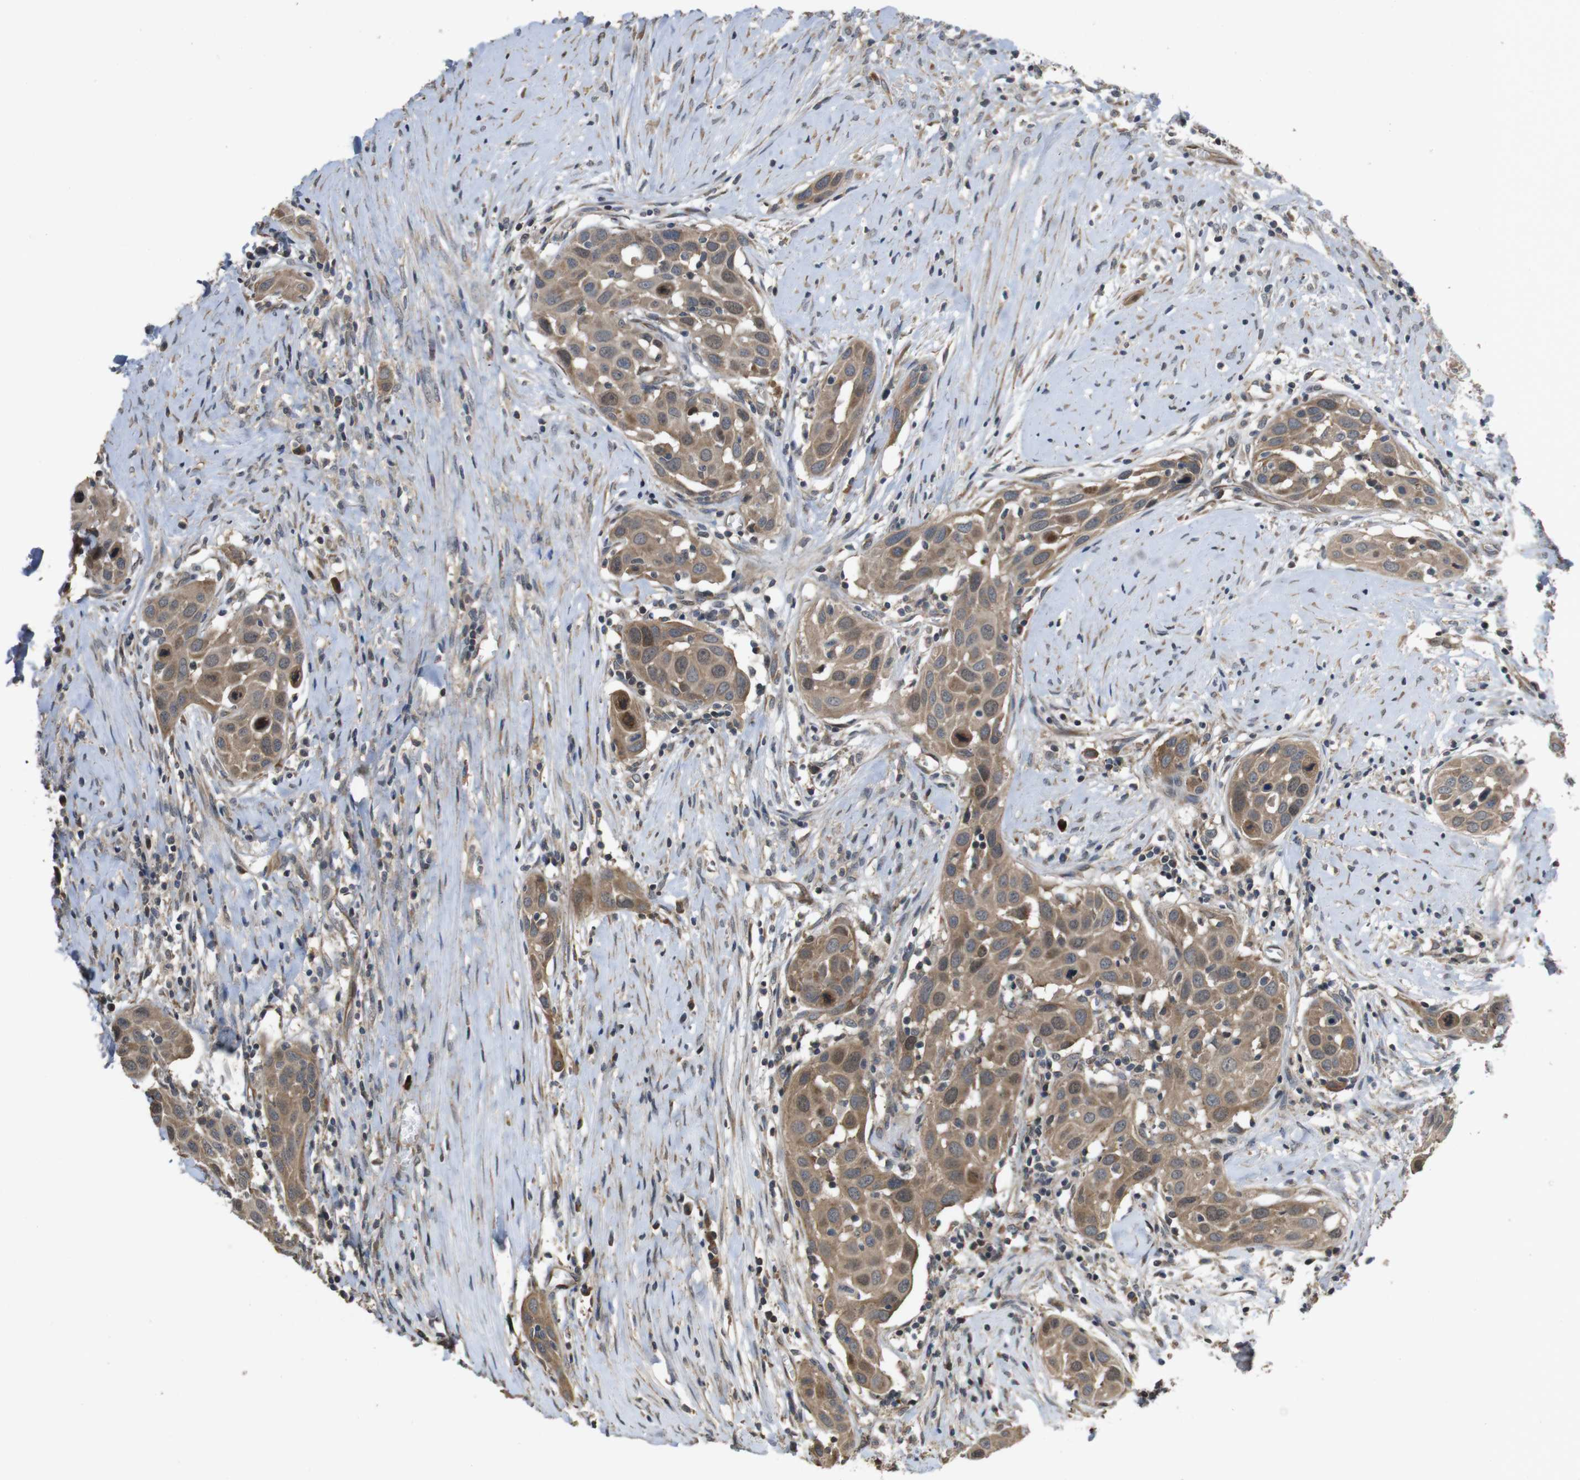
{"staining": {"intensity": "moderate", "quantity": ">75%", "location": "cytoplasmic/membranous,nuclear"}, "tissue": "head and neck cancer", "cell_type": "Tumor cells", "image_type": "cancer", "snomed": [{"axis": "morphology", "description": "Squamous cell carcinoma, NOS"}, {"axis": "topography", "description": "Oral tissue"}, {"axis": "topography", "description": "Head-Neck"}], "caption": "Brown immunohistochemical staining in human squamous cell carcinoma (head and neck) exhibits moderate cytoplasmic/membranous and nuclear expression in about >75% of tumor cells.", "gene": "PCDHB10", "patient": {"sex": "female", "age": 50}}